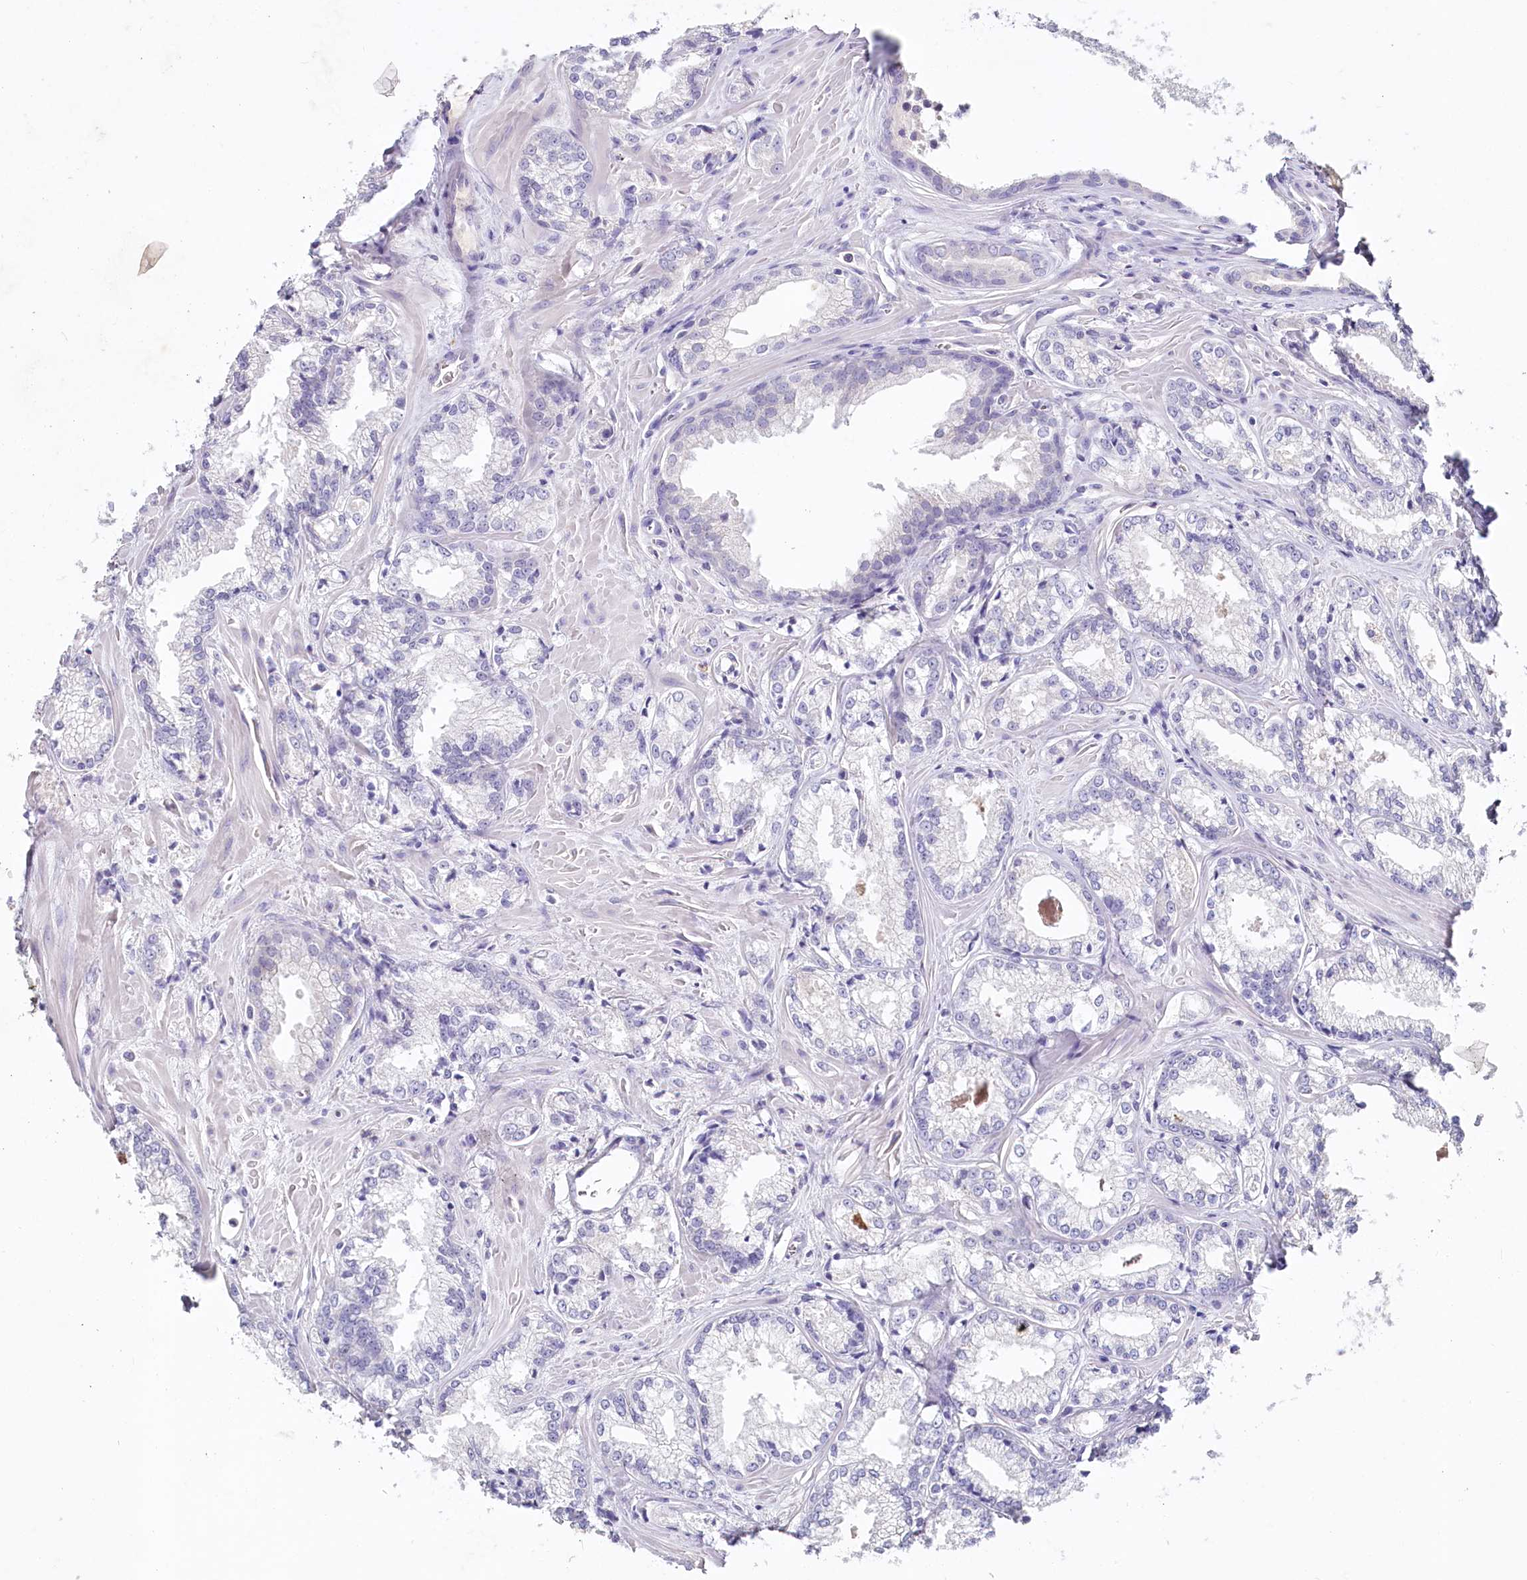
{"staining": {"intensity": "negative", "quantity": "none", "location": "none"}, "tissue": "prostate cancer", "cell_type": "Tumor cells", "image_type": "cancer", "snomed": [{"axis": "morphology", "description": "Adenocarcinoma, Low grade"}, {"axis": "topography", "description": "Prostate"}], "caption": "IHC image of neoplastic tissue: human prostate cancer (adenocarcinoma (low-grade)) stained with DAB (3,3'-diaminobenzidine) shows no significant protein expression in tumor cells.", "gene": "HPD", "patient": {"sex": "male", "age": 47}}